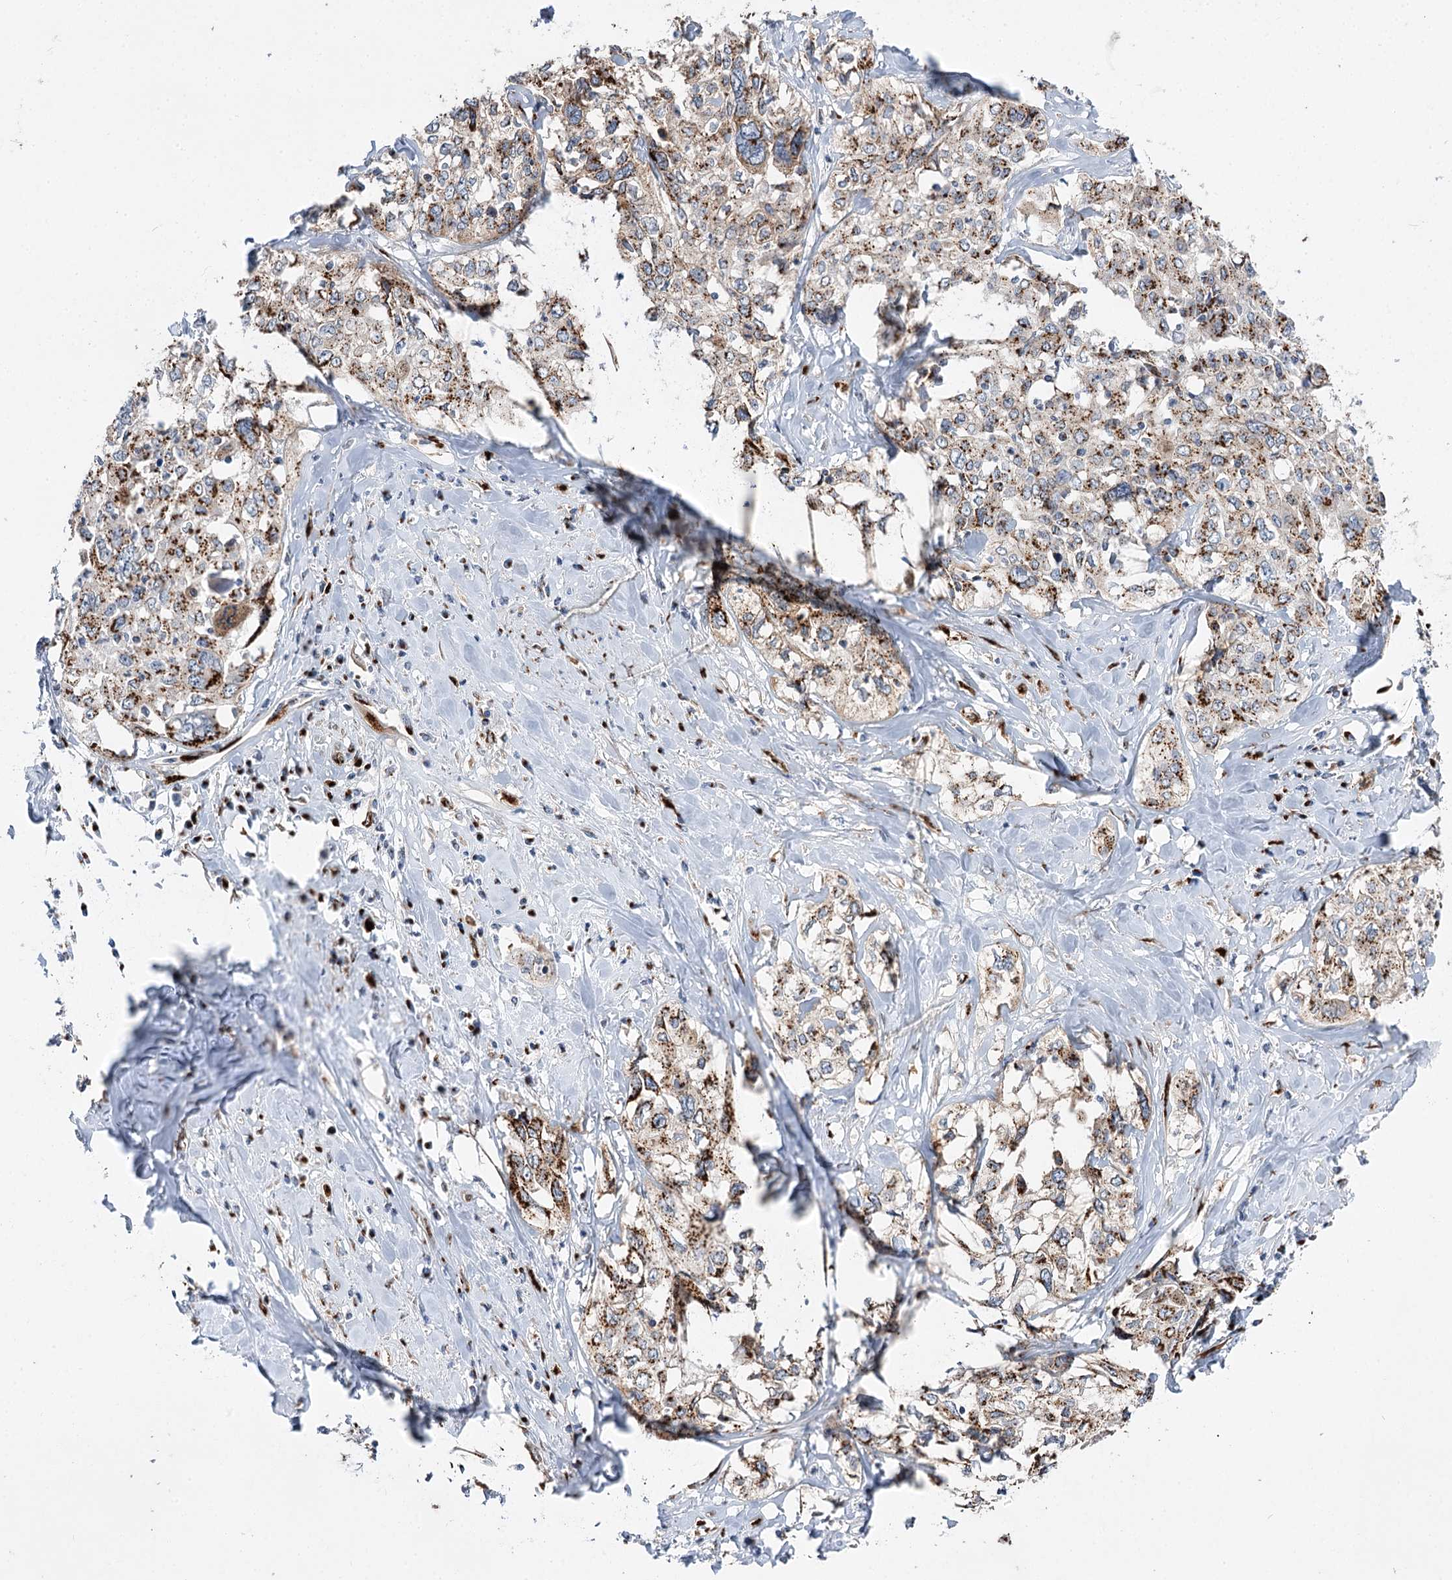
{"staining": {"intensity": "moderate", "quantity": ">75%", "location": "cytoplasmic/membranous"}, "tissue": "cervical cancer", "cell_type": "Tumor cells", "image_type": "cancer", "snomed": [{"axis": "morphology", "description": "Squamous cell carcinoma, NOS"}, {"axis": "topography", "description": "Cervix"}], "caption": "Immunohistochemical staining of human squamous cell carcinoma (cervical) reveals medium levels of moderate cytoplasmic/membranous protein positivity in about >75% of tumor cells. The staining was performed using DAB (3,3'-diaminobenzidine) to visualize the protein expression in brown, while the nuclei were stained in blue with hematoxylin (Magnification: 20x).", "gene": "TMEM165", "patient": {"sex": "female", "age": 31}}